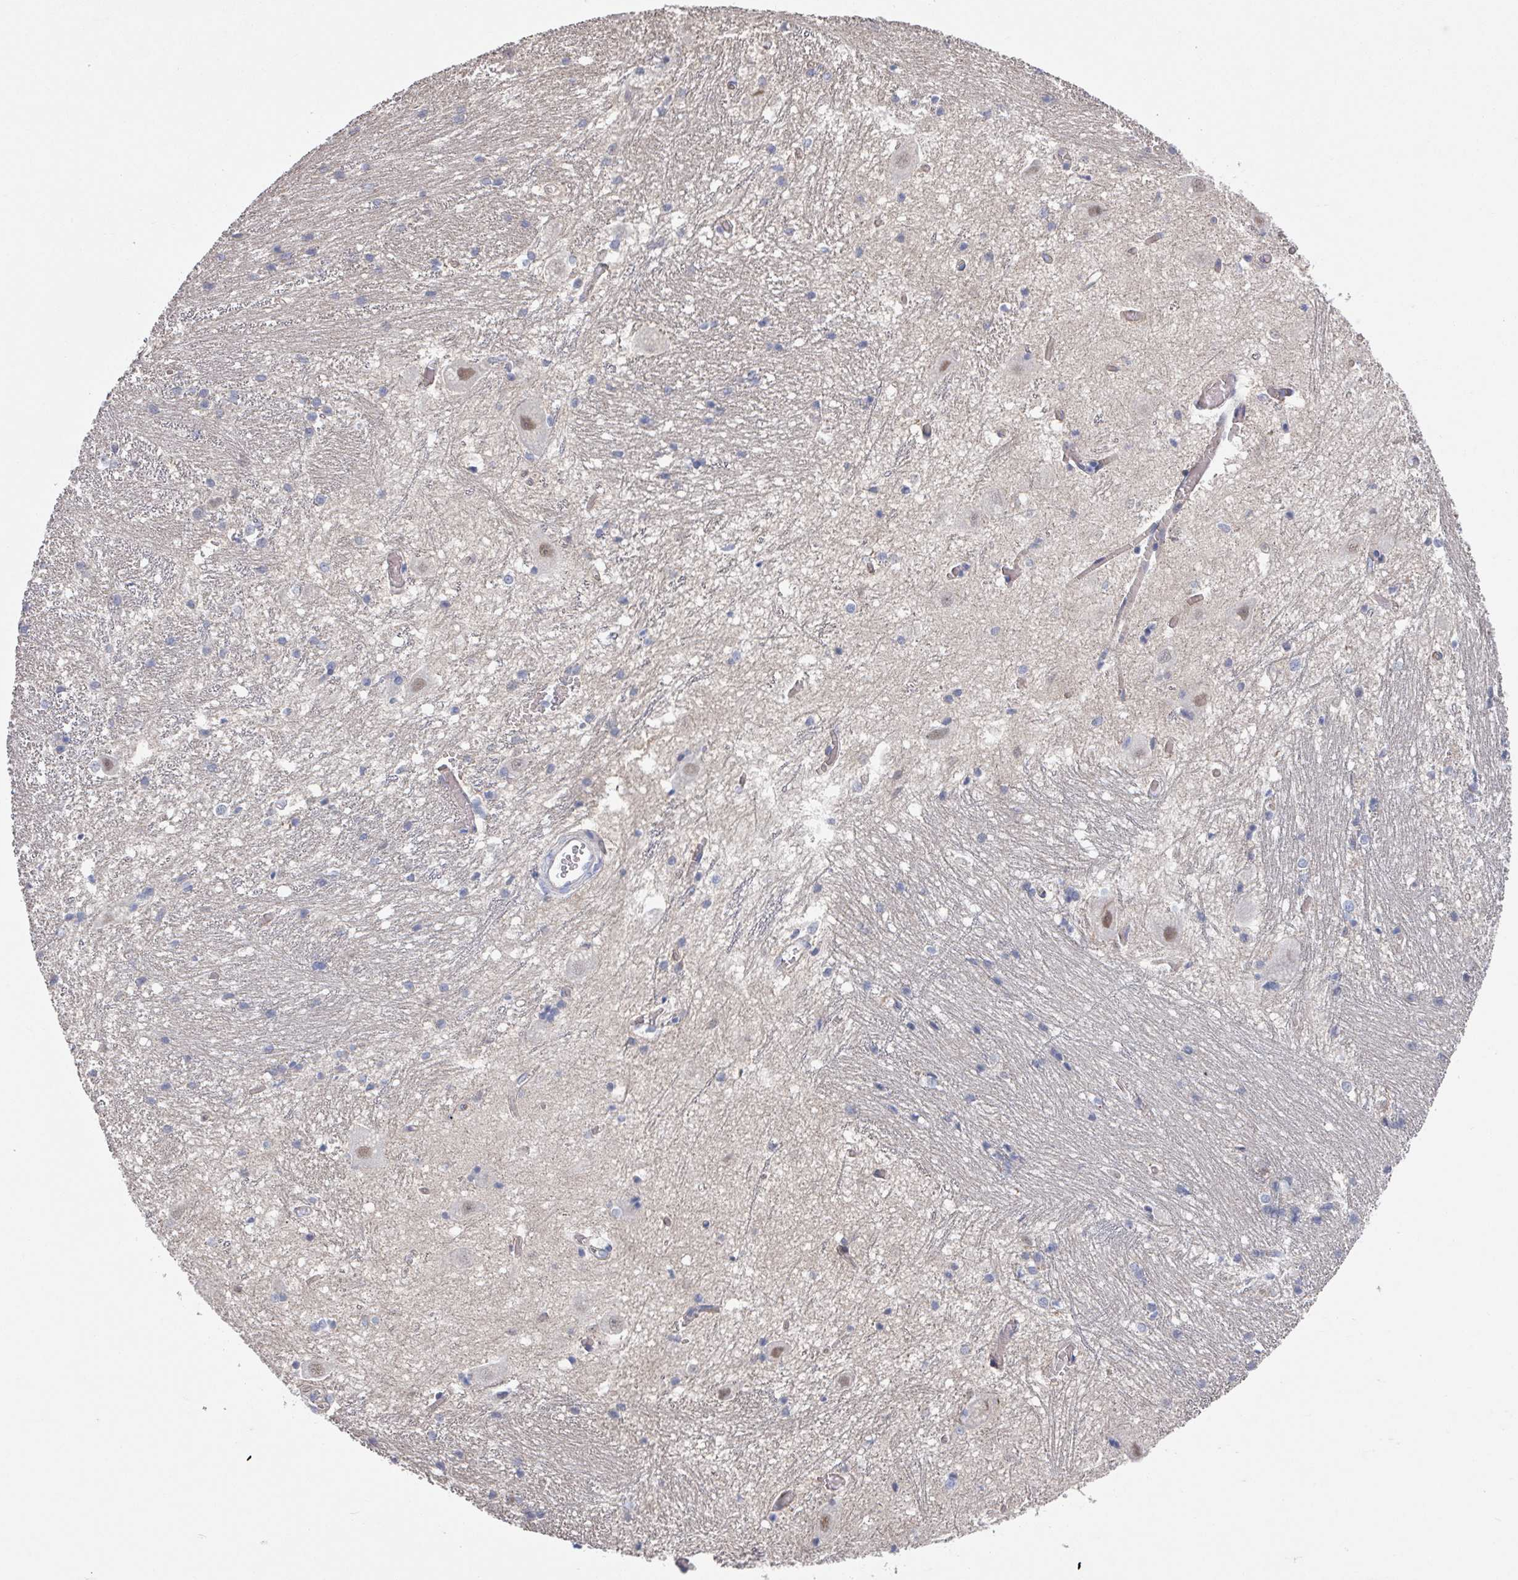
{"staining": {"intensity": "negative", "quantity": "none", "location": "none"}, "tissue": "caudate", "cell_type": "Glial cells", "image_type": "normal", "snomed": [{"axis": "morphology", "description": "Normal tissue, NOS"}, {"axis": "topography", "description": "Lateral ventricle wall"}], "caption": "Caudate stained for a protein using immunohistochemistry (IHC) shows no expression glial cells.", "gene": "EFL1", "patient": {"sex": "male", "age": 37}}